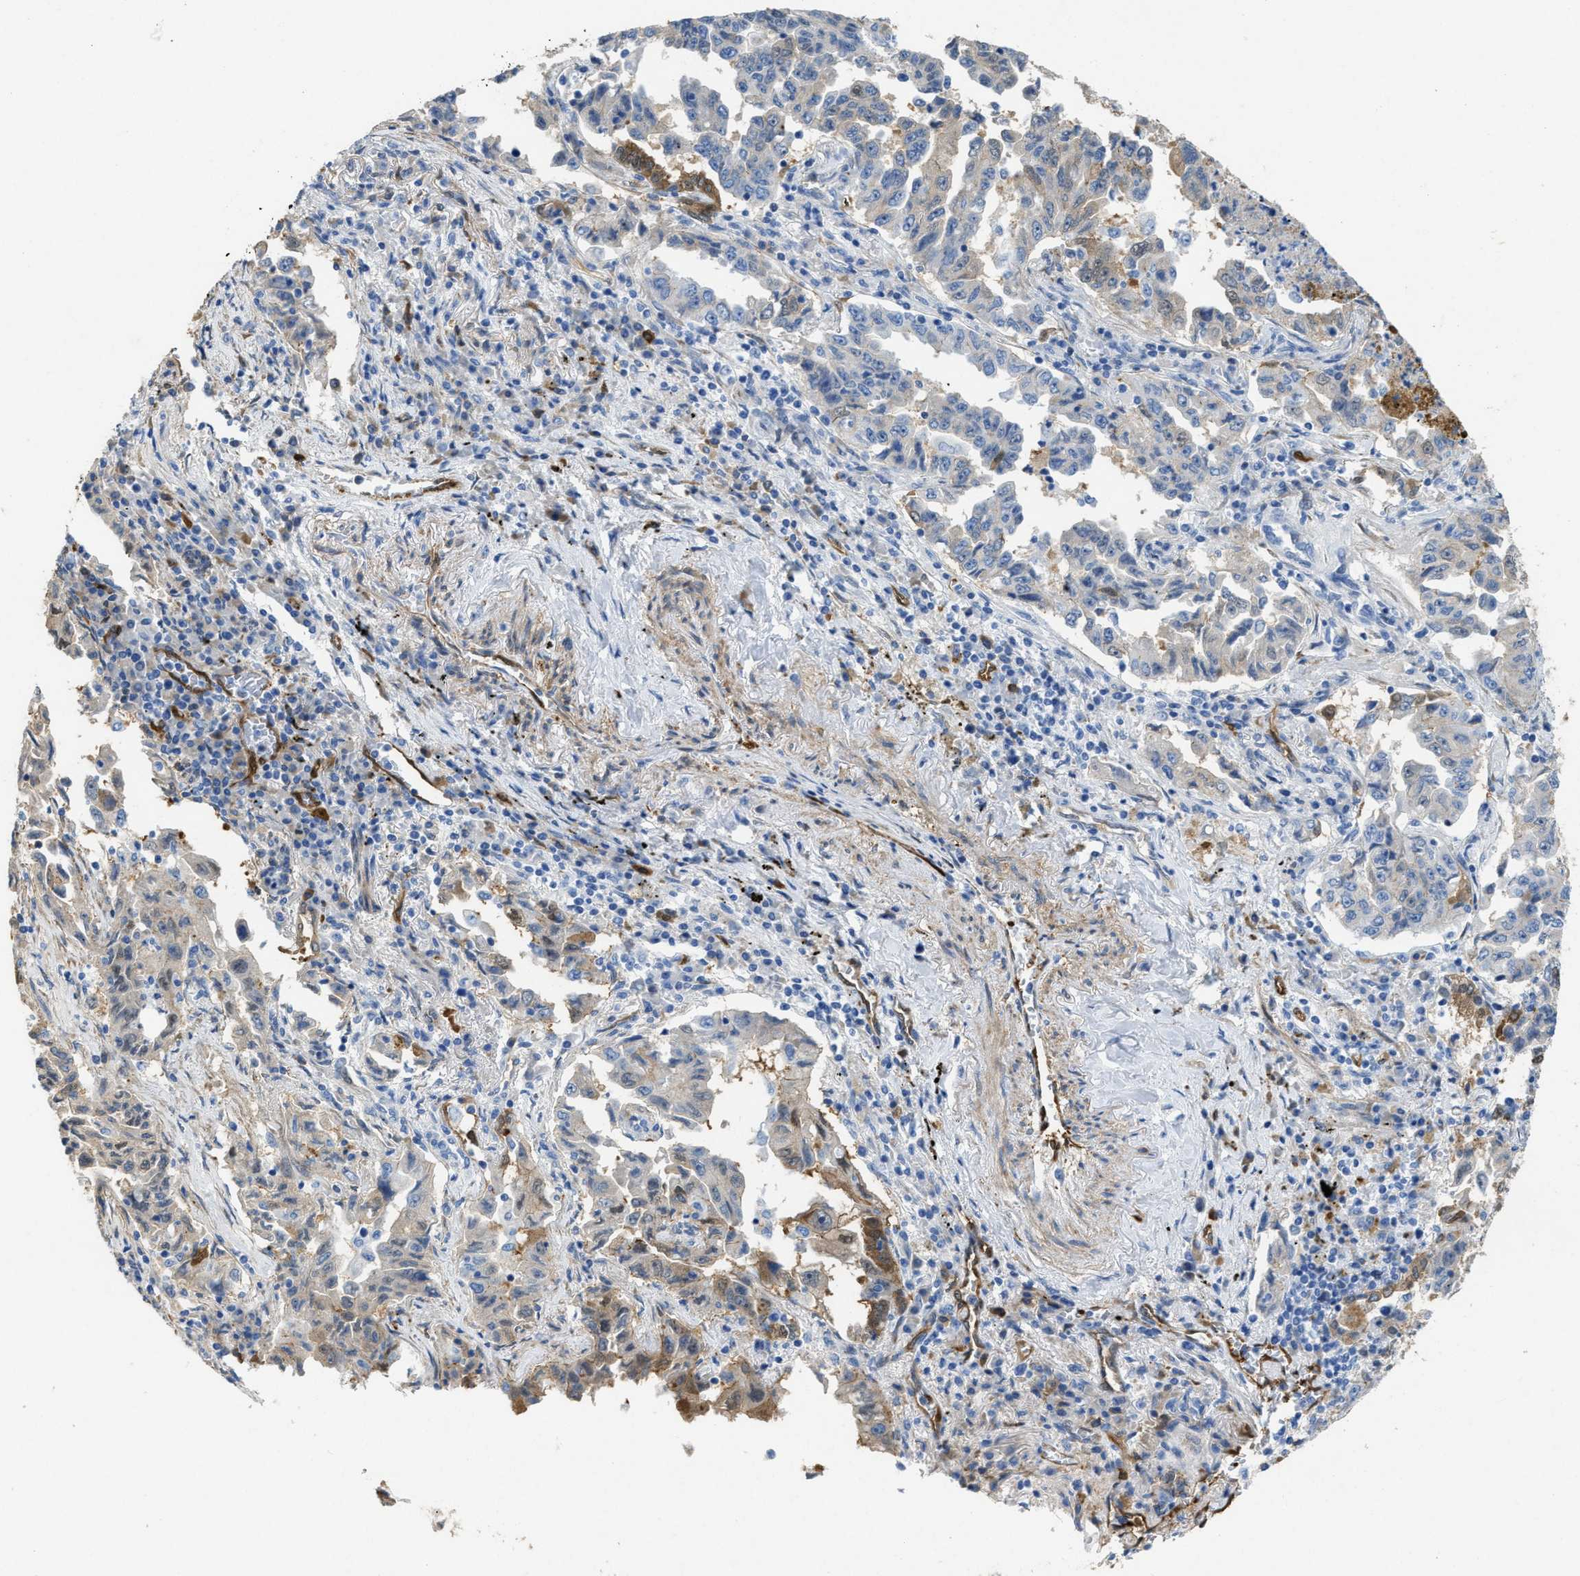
{"staining": {"intensity": "weak", "quantity": "<25%", "location": "cytoplasmic/membranous"}, "tissue": "lung cancer", "cell_type": "Tumor cells", "image_type": "cancer", "snomed": [{"axis": "morphology", "description": "Adenocarcinoma, NOS"}, {"axis": "topography", "description": "Lung"}], "caption": "Human lung adenocarcinoma stained for a protein using immunohistochemistry (IHC) exhibits no positivity in tumor cells.", "gene": "ASS1", "patient": {"sex": "female", "age": 51}}